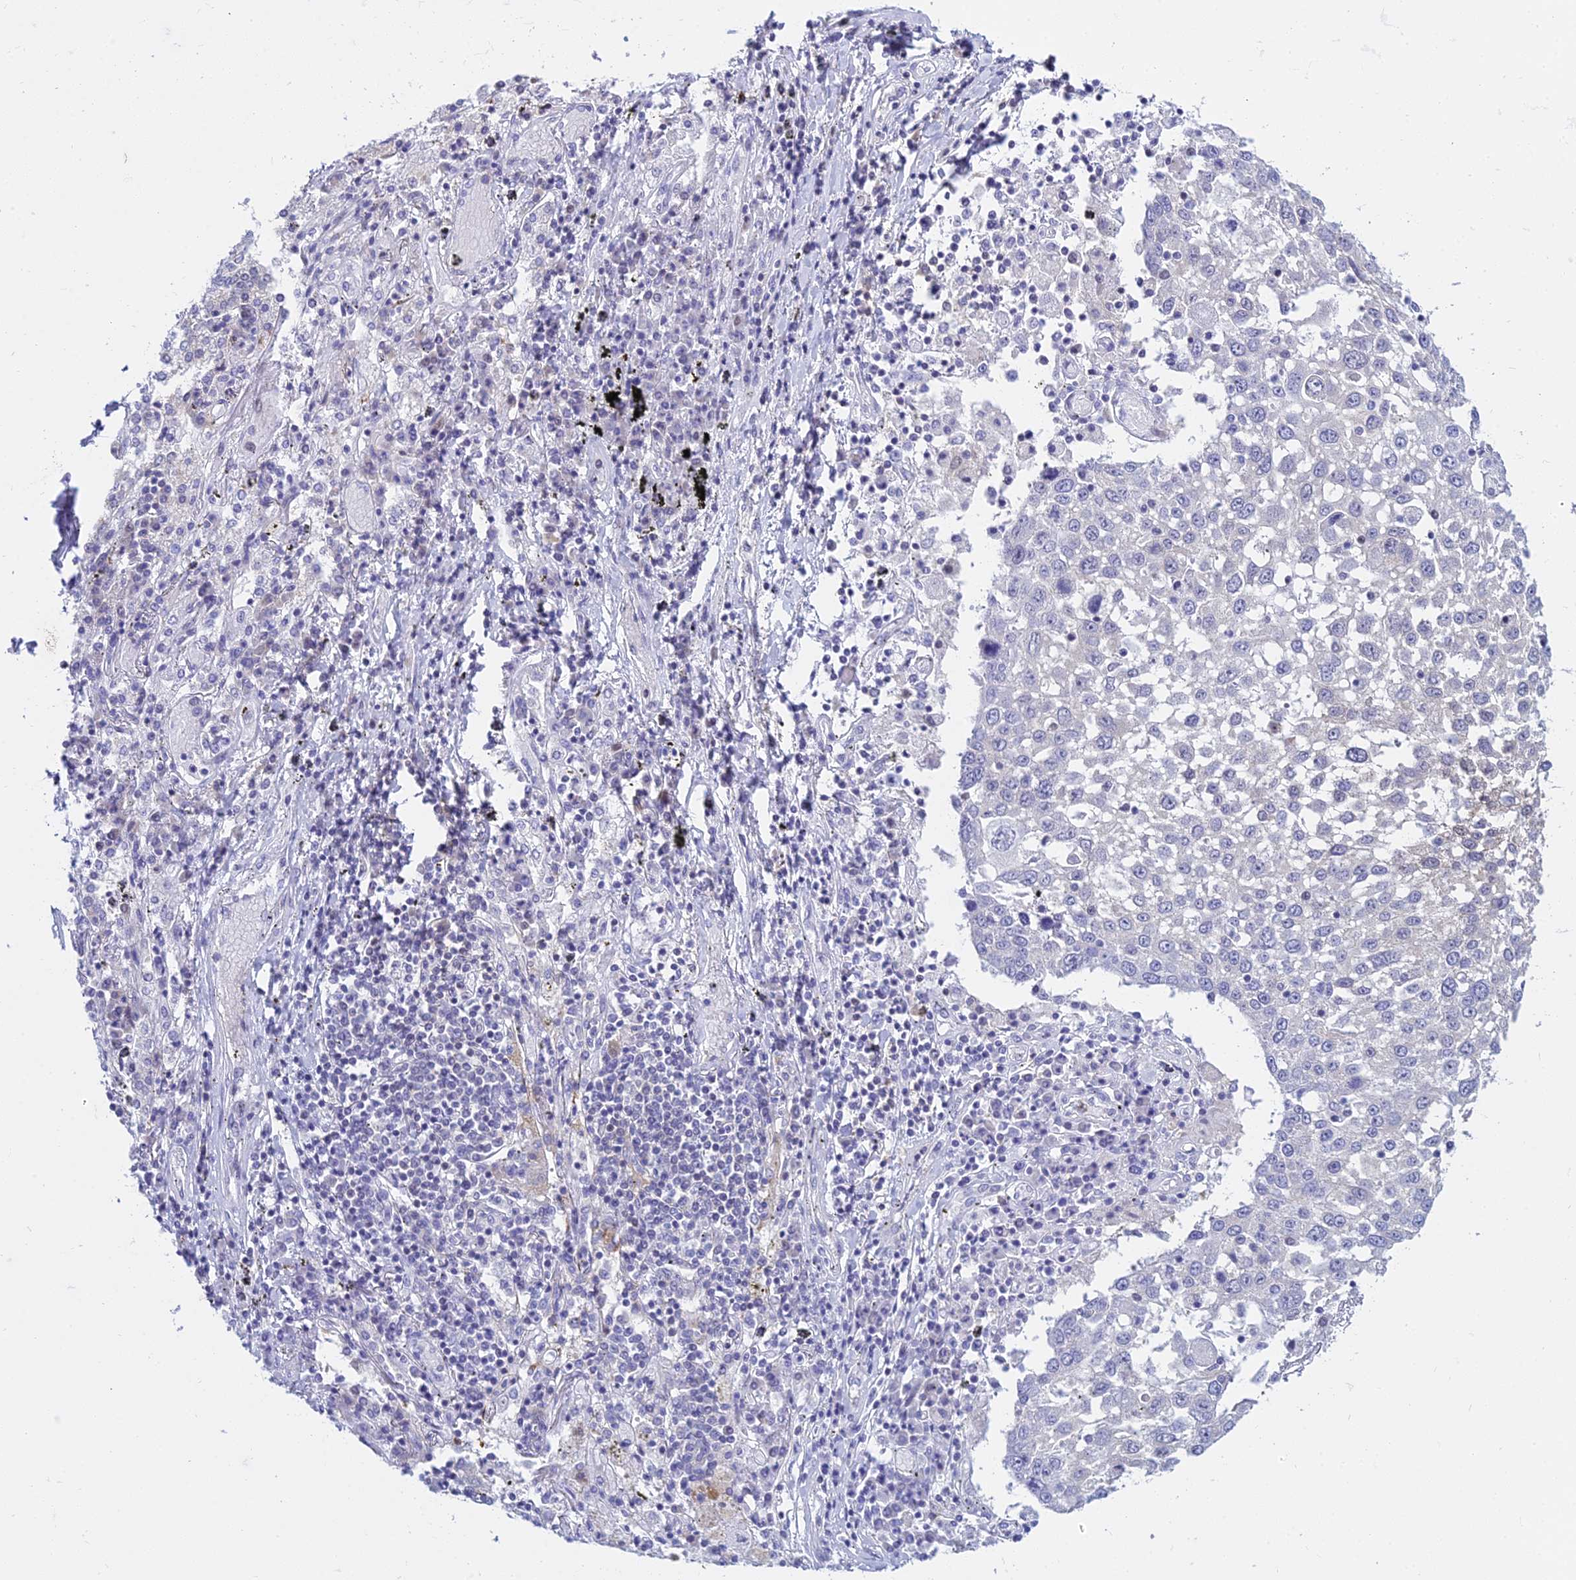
{"staining": {"intensity": "negative", "quantity": "none", "location": "none"}, "tissue": "lung cancer", "cell_type": "Tumor cells", "image_type": "cancer", "snomed": [{"axis": "morphology", "description": "Squamous cell carcinoma, NOS"}, {"axis": "topography", "description": "Lung"}], "caption": "Immunohistochemical staining of lung cancer (squamous cell carcinoma) exhibits no significant positivity in tumor cells. The staining is performed using DAB brown chromogen with nuclei counter-stained in using hematoxylin.", "gene": "ZMIZ1", "patient": {"sex": "male", "age": 65}}